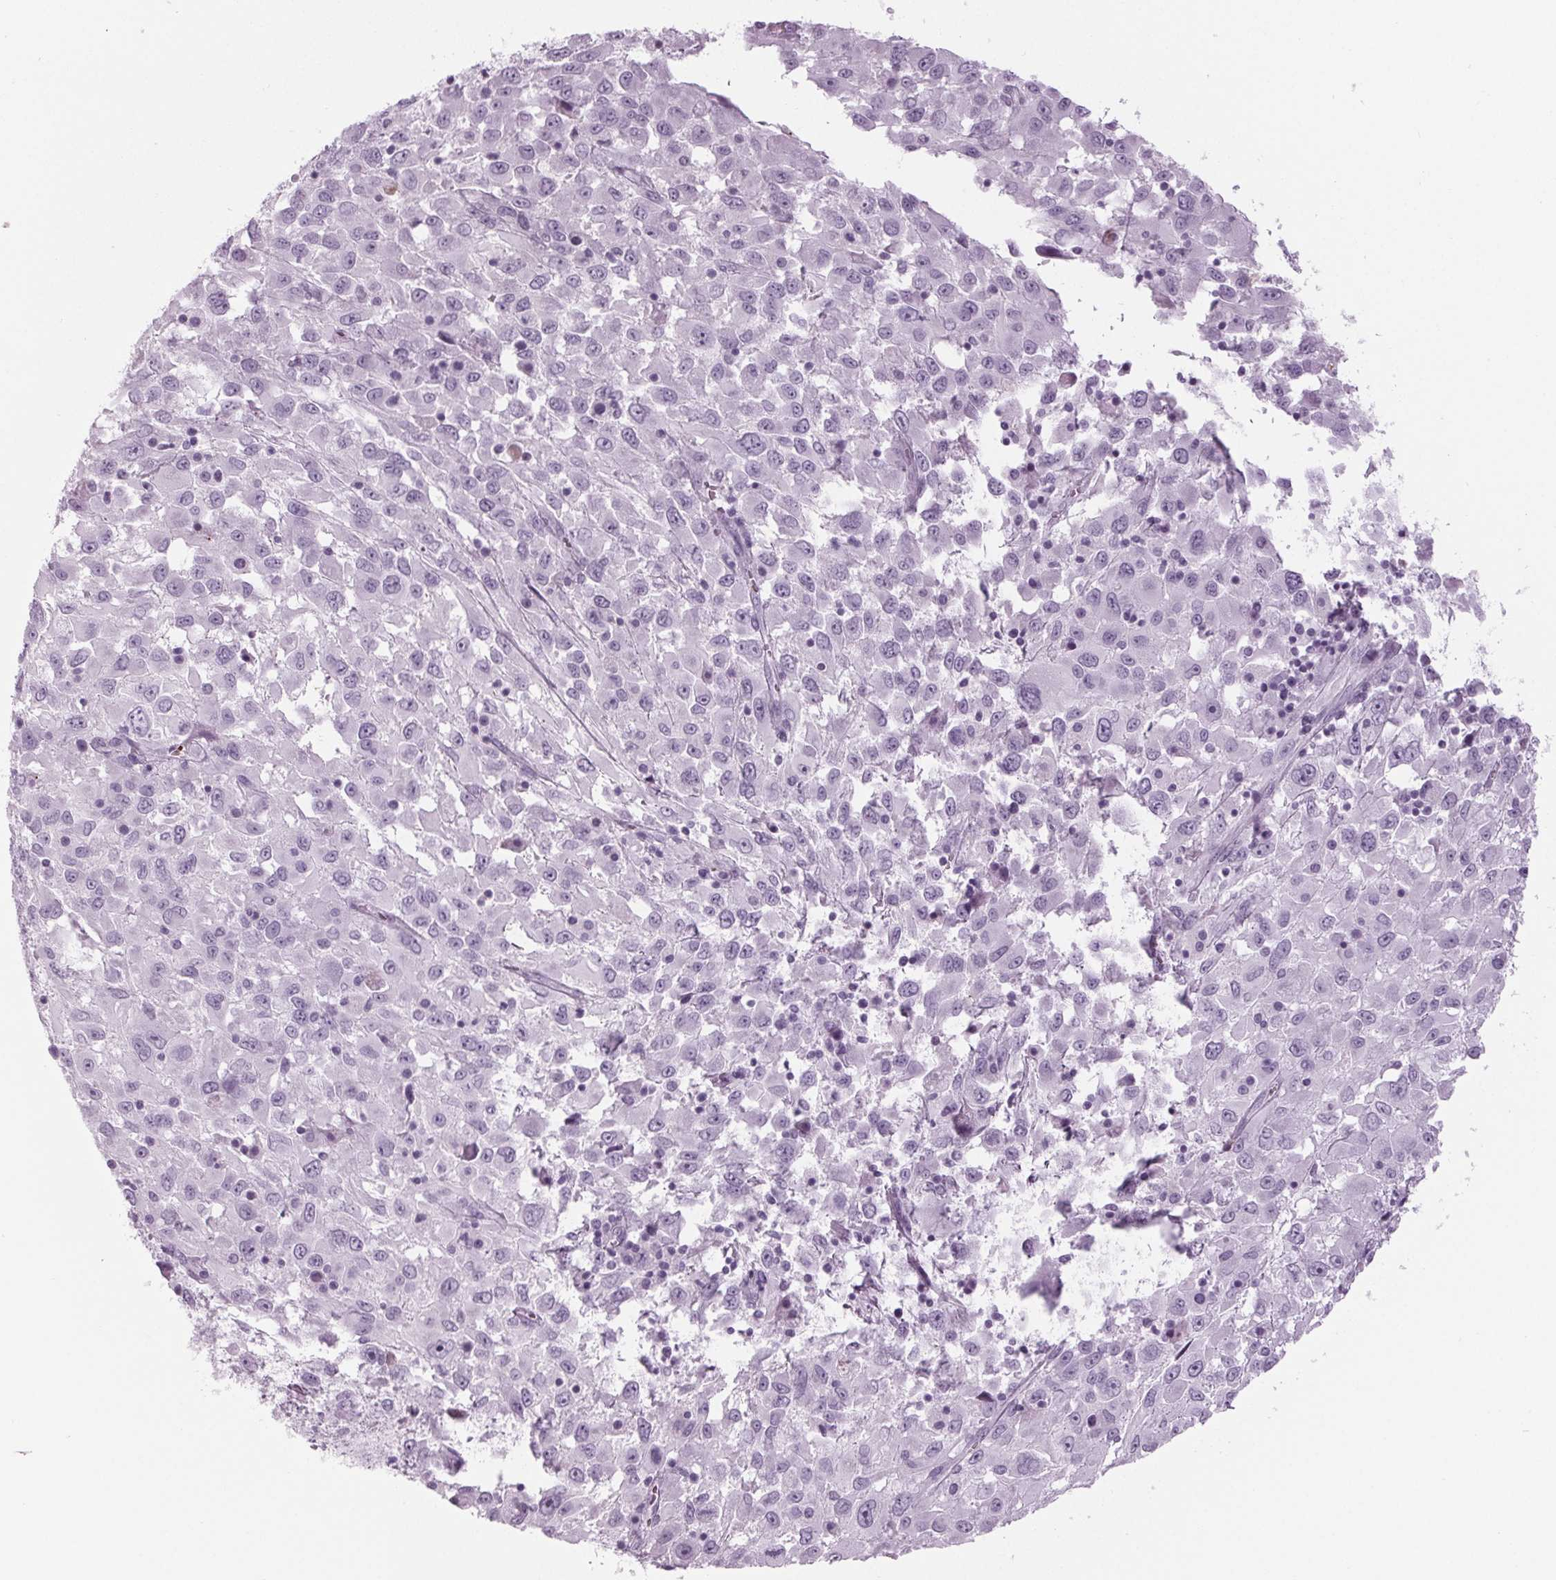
{"staining": {"intensity": "negative", "quantity": "none", "location": "none"}, "tissue": "melanoma", "cell_type": "Tumor cells", "image_type": "cancer", "snomed": [{"axis": "morphology", "description": "Malignant melanoma, Metastatic site"}, {"axis": "topography", "description": "Soft tissue"}], "caption": "Immunohistochemistry (IHC) histopathology image of neoplastic tissue: human malignant melanoma (metastatic site) stained with DAB (3,3'-diaminobenzidine) demonstrates no significant protein positivity in tumor cells.", "gene": "CYP3A43", "patient": {"sex": "male", "age": 50}}